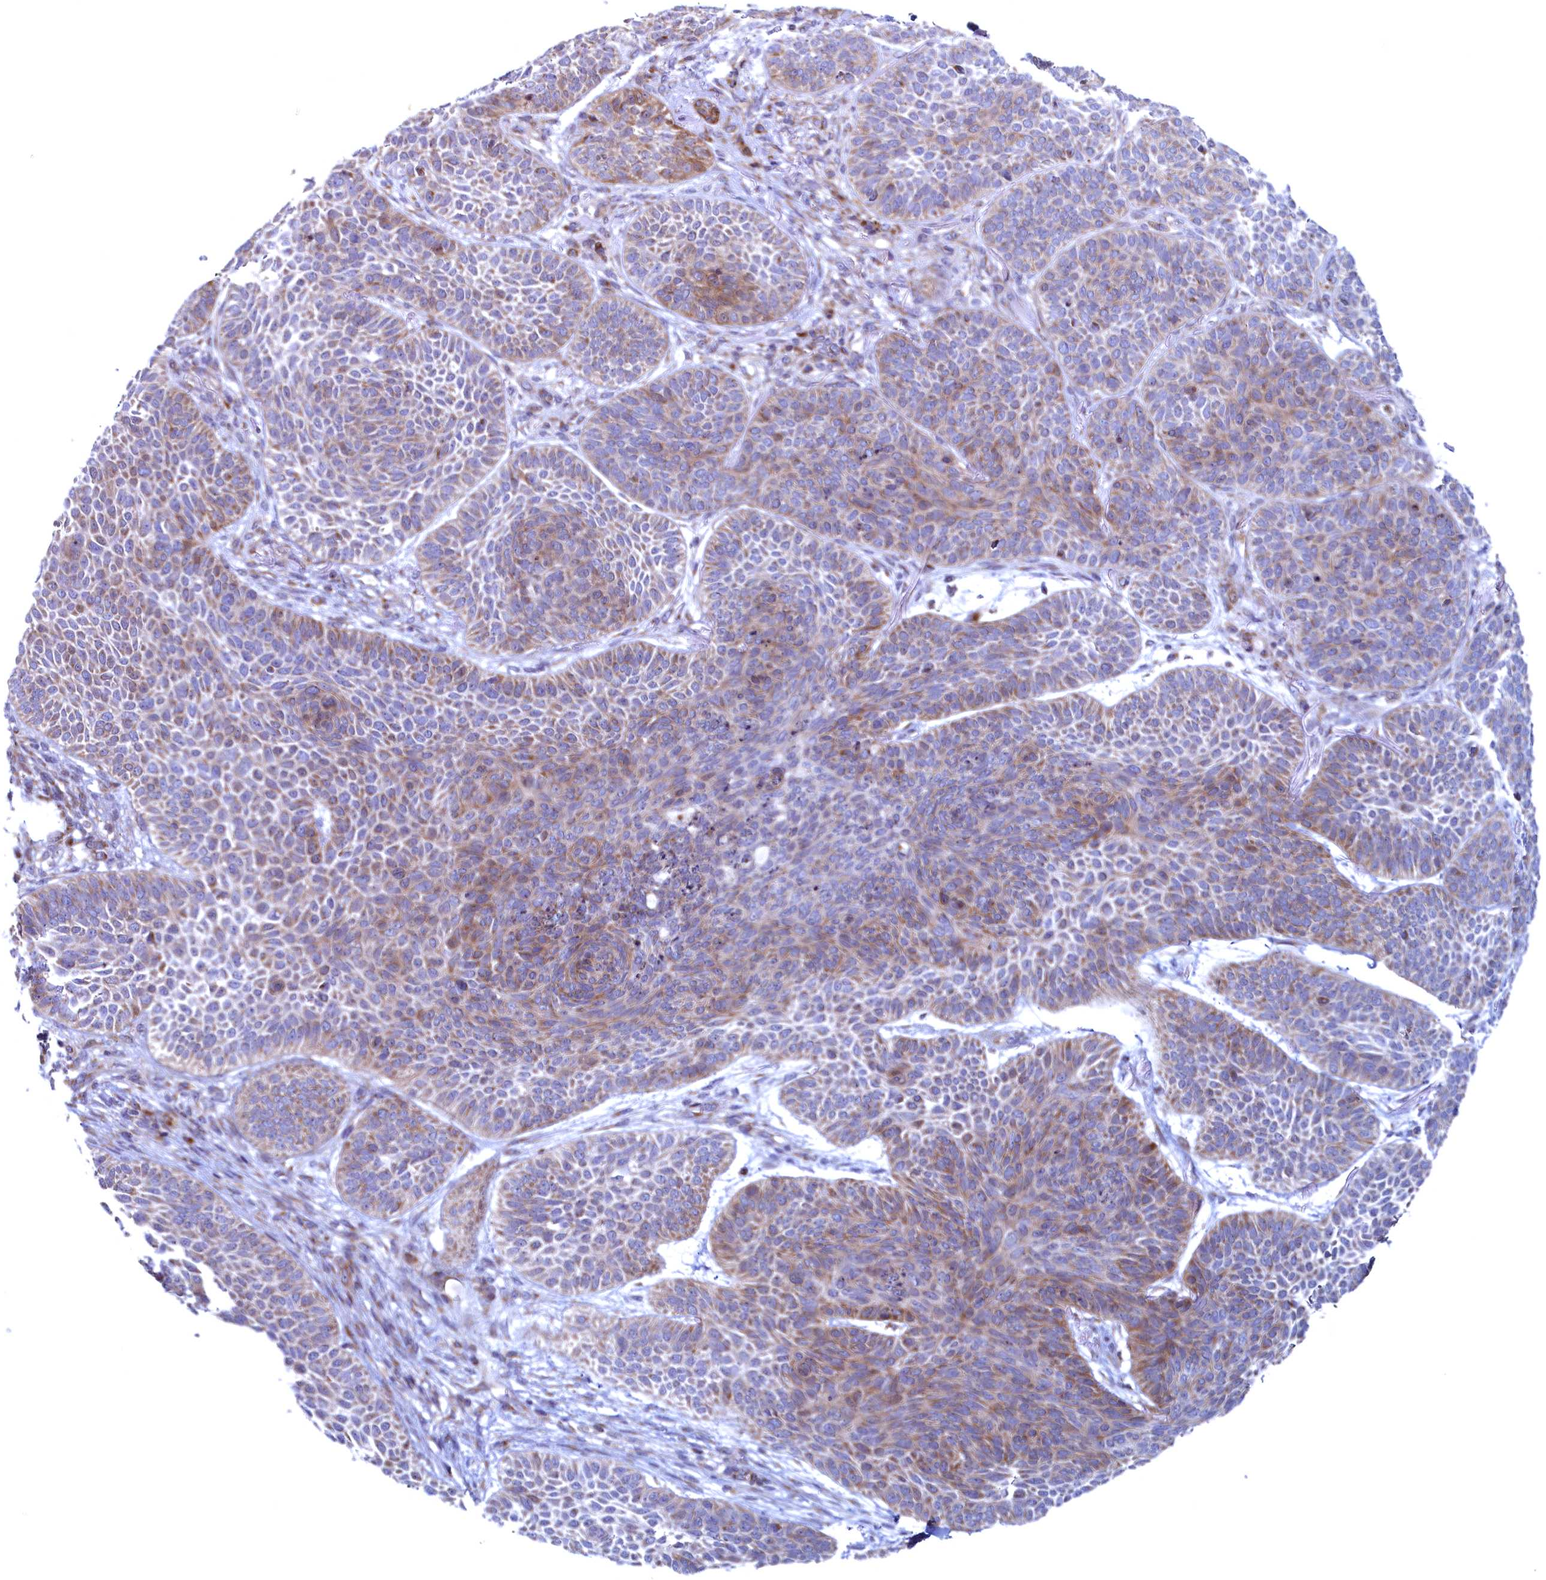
{"staining": {"intensity": "weak", "quantity": "<25%", "location": "cytoplasmic/membranous"}, "tissue": "skin cancer", "cell_type": "Tumor cells", "image_type": "cancer", "snomed": [{"axis": "morphology", "description": "Basal cell carcinoma"}, {"axis": "topography", "description": "Skin"}], "caption": "Skin basal cell carcinoma was stained to show a protein in brown. There is no significant staining in tumor cells.", "gene": "MTFMT", "patient": {"sex": "male", "age": 85}}